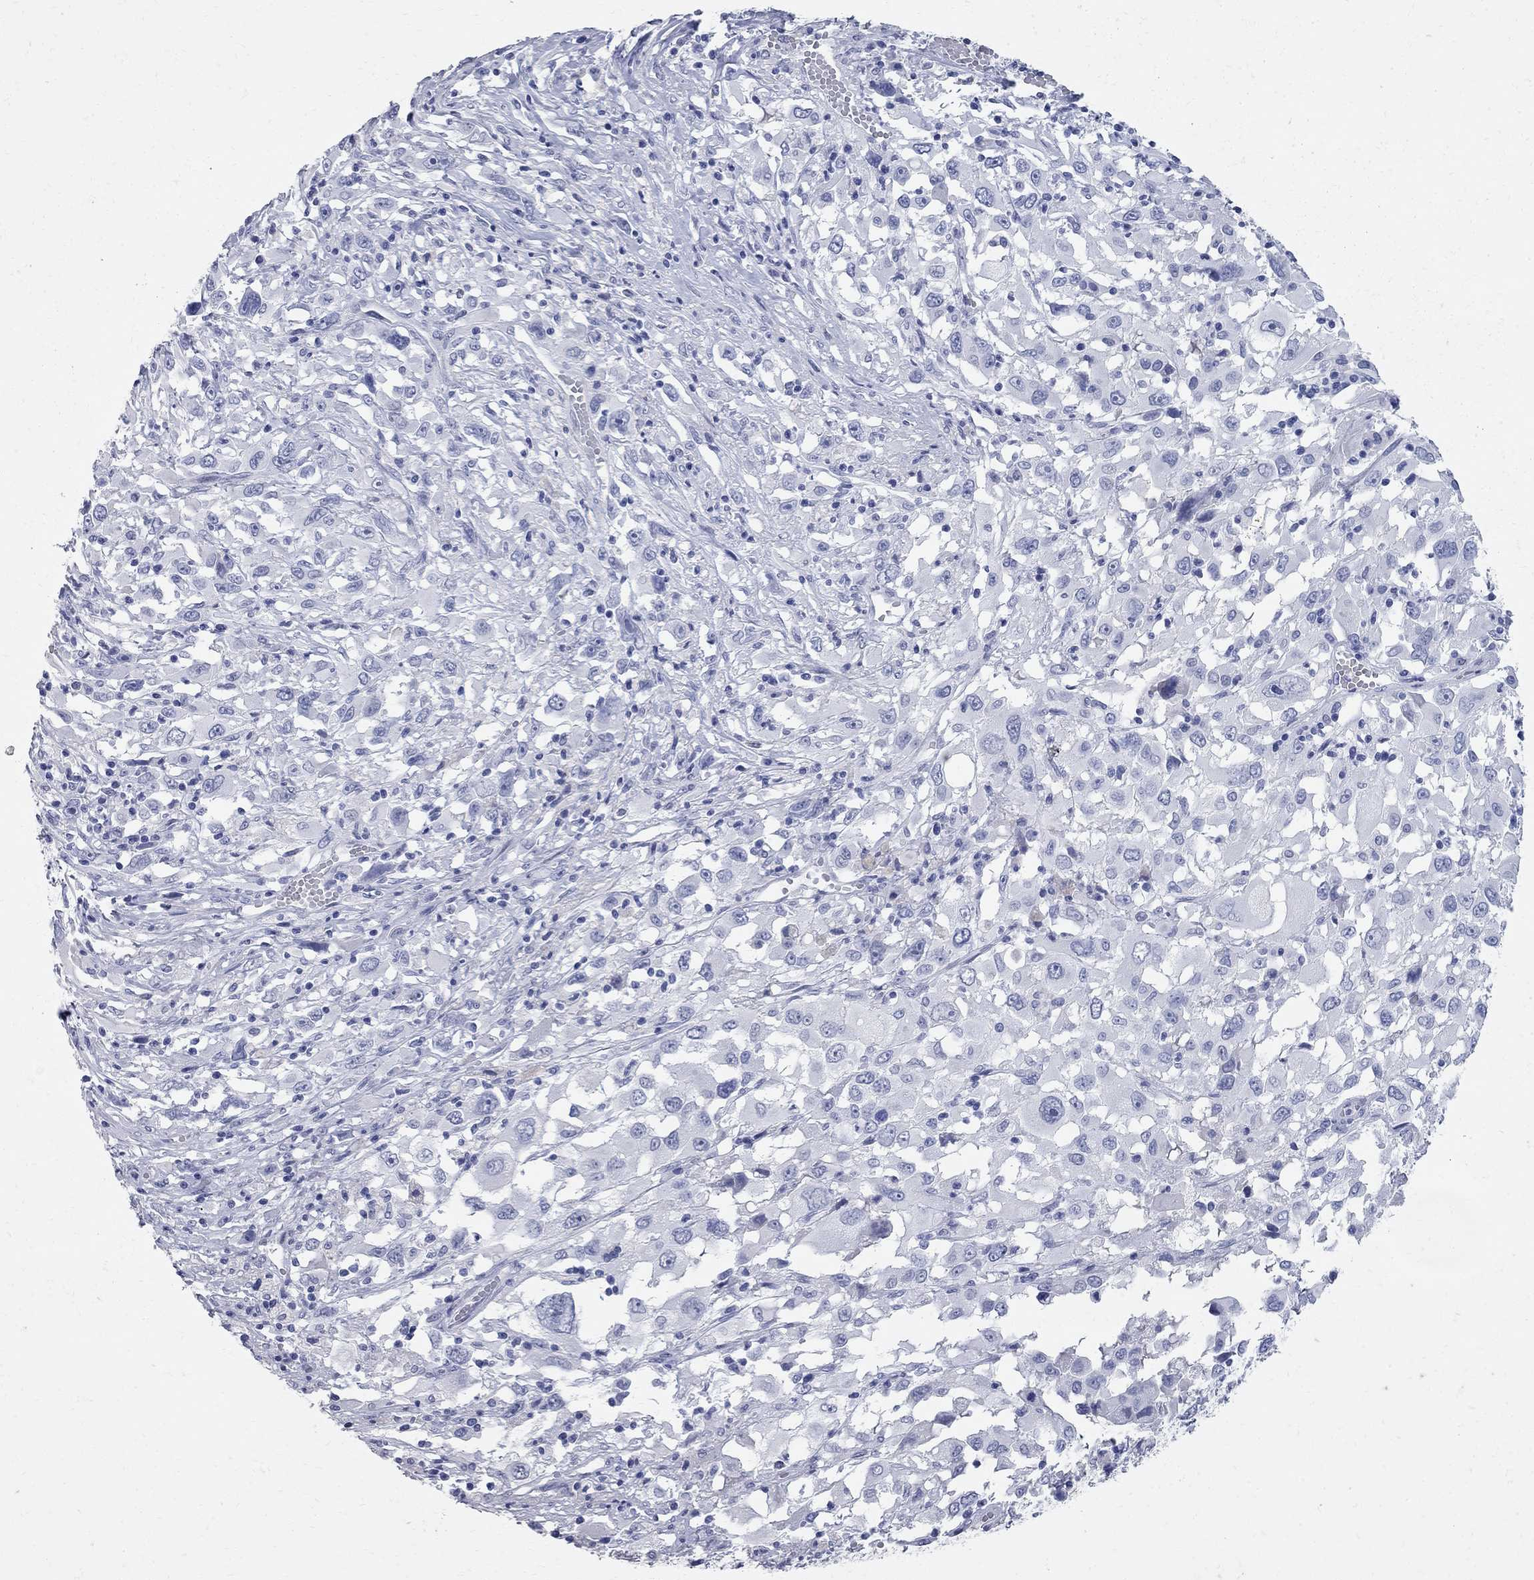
{"staining": {"intensity": "negative", "quantity": "none", "location": "none"}, "tissue": "melanoma", "cell_type": "Tumor cells", "image_type": "cancer", "snomed": [{"axis": "morphology", "description": "Malignant melanoma, Metastatic site"}, {"axis": "topography", "description": "Soft tissue"}], "caption": "Melanoma was stained to show a protein in brown. There is no significant positivity in tumor cells.", "gene": "BPIFB1", "patient": {"sex": "male", "age": 50}}